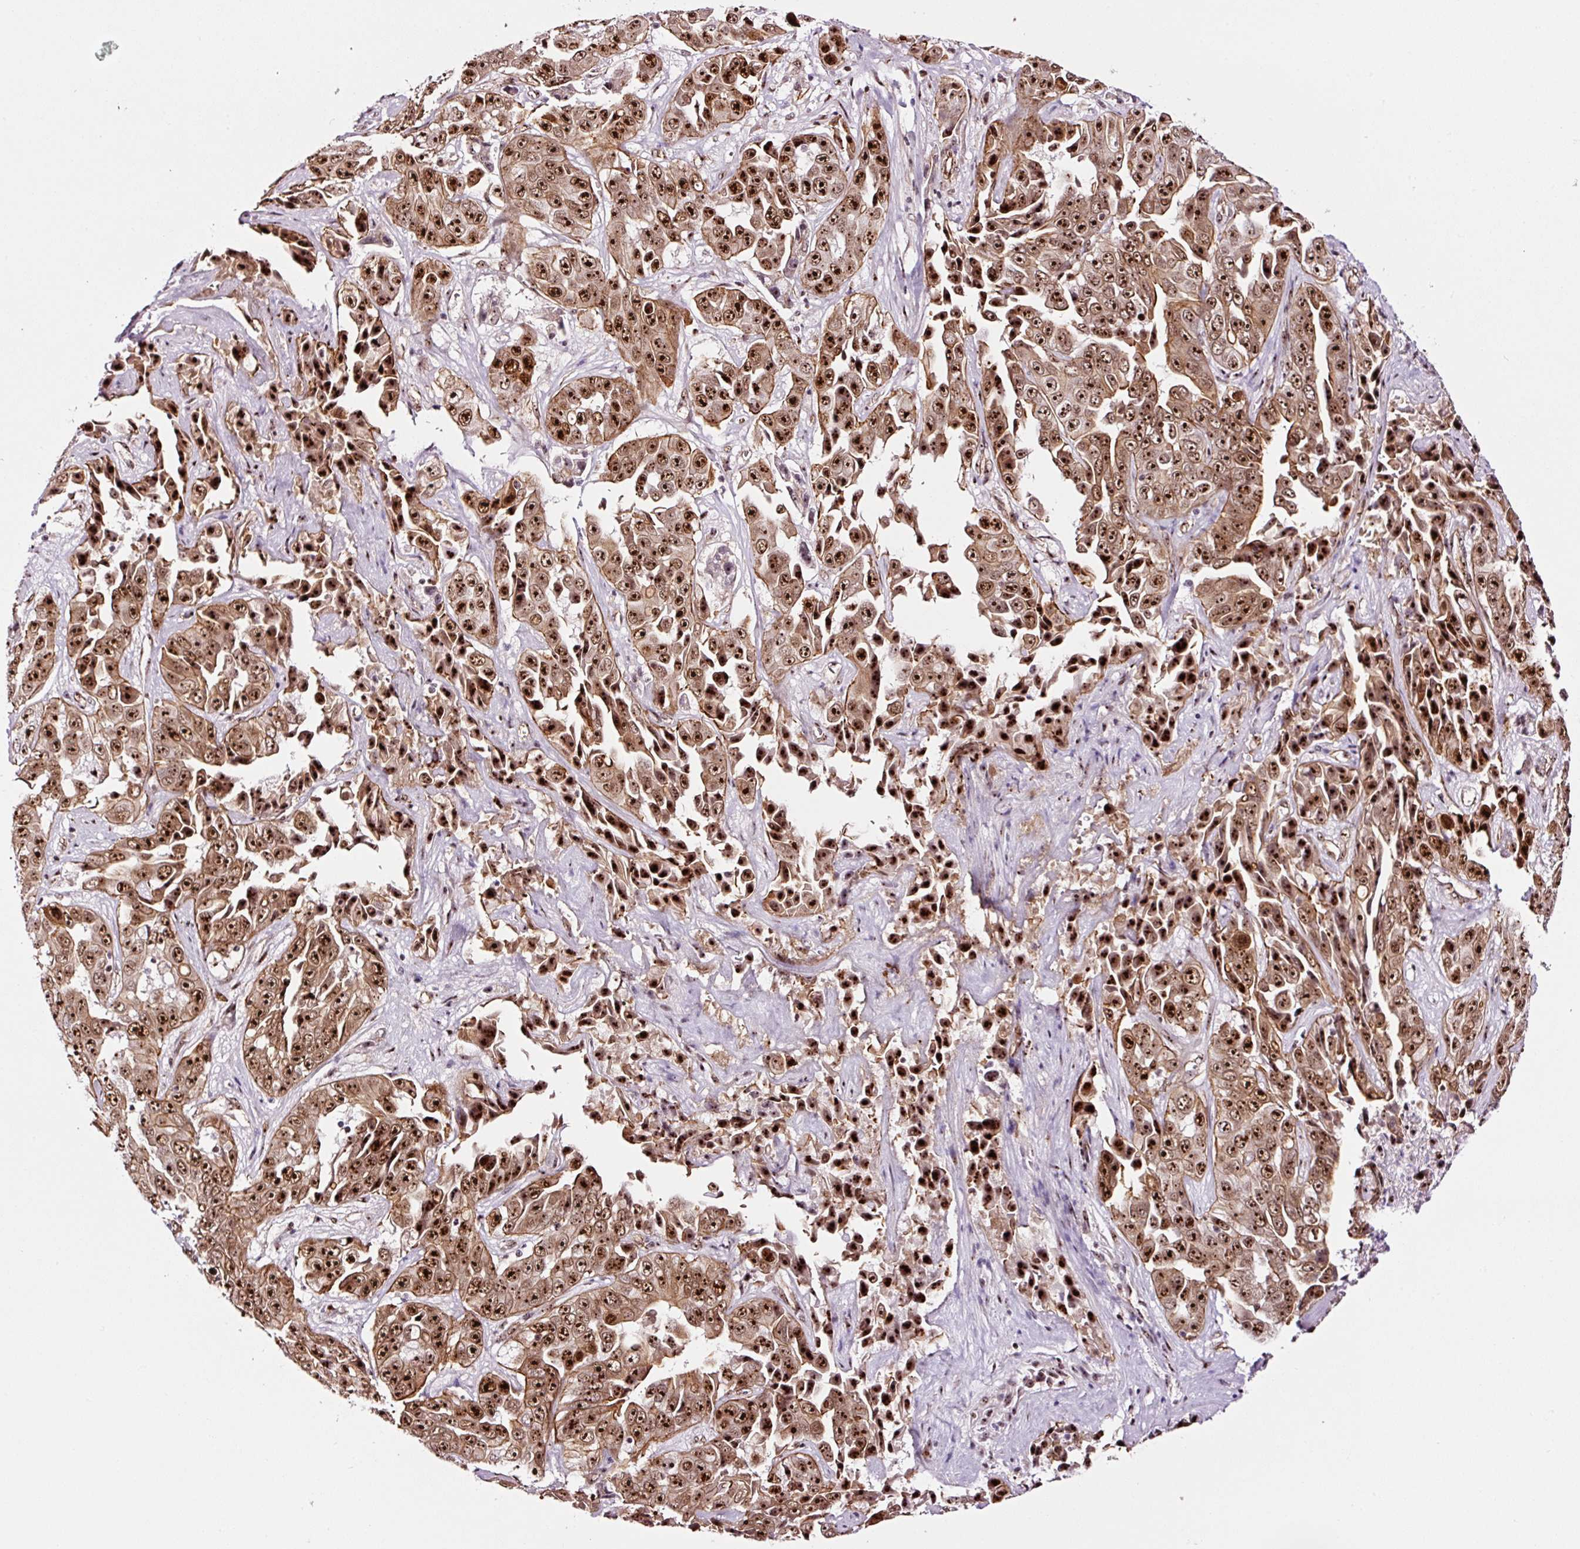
{"staining": {"intensity": "strong", "quantity": ">75%", "location": "cytoplasmic/membranous,nuclear"}, "tissue": "liver cancer", "cell_type": "Tumor cells", "image_type": "cancer", "snomed": [{"axis": "morphology", "description": "Cholangiocarcinoma"}, {"axis": "topography", "description": "Liver"}], "caption": "Immunohistochemical staining of liver cholangiocarcinoma reveals high levels of strong cytoplasmic/membranous and nuclear expression in approximately >75% of tumor cells. Immunohistochemistry (ihc) stains the protein of interest in brown and the nuclei are stained blue.", "gene": "GNL3", "patient": {"sex": "female", "age": 52}}